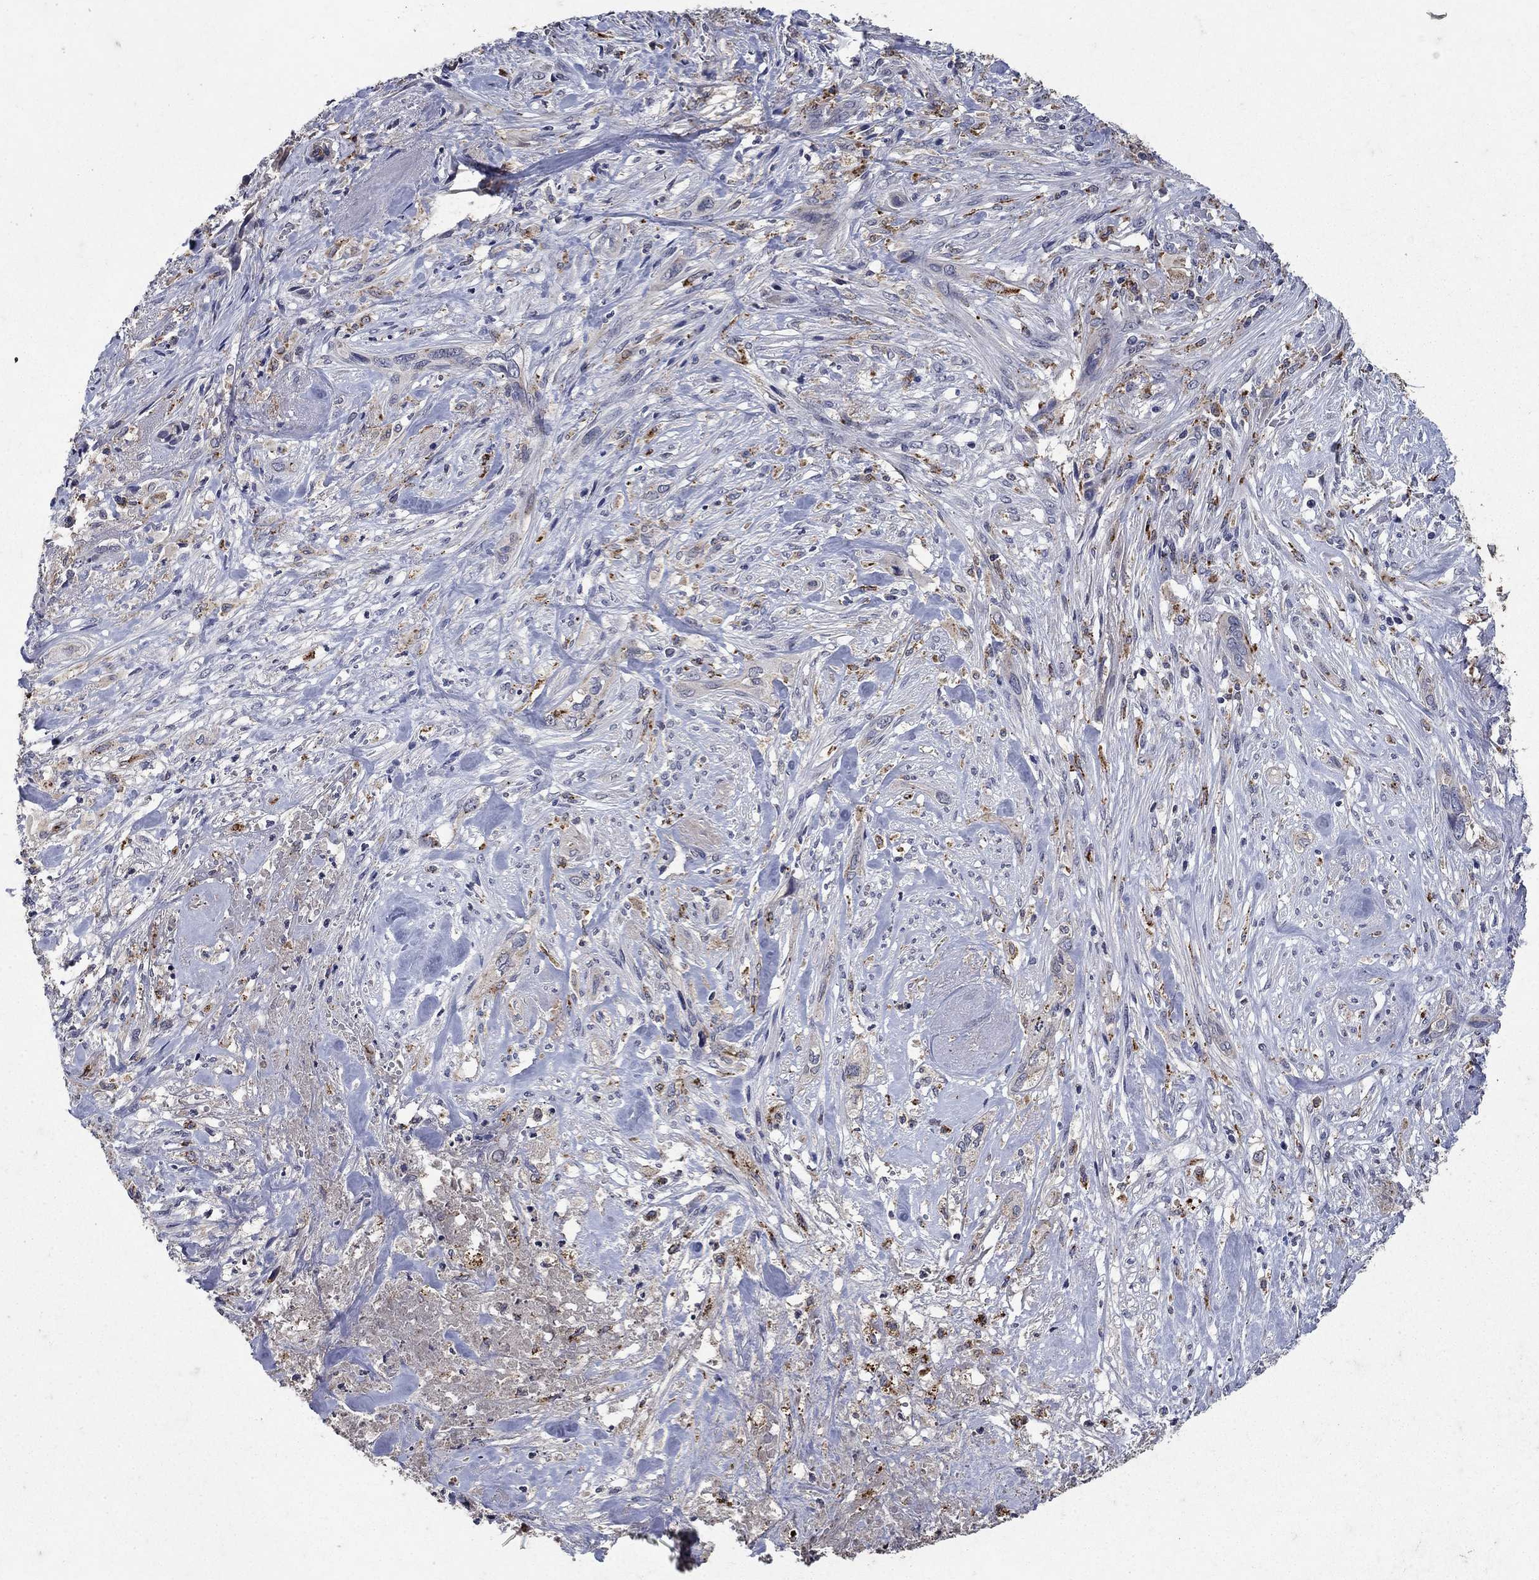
{"staining": {"intensity": "negative", "quantity": "none", "location": "none"}, "tissue": "cervical cancer", "cell_type": "Tumor cells", "image_type": "cancer", "snomed": [{"axis": "morphology", "description": "Squamous cell carcinoma, NOS"}, {"axis": "topography", "description": "Cervix"}], "caption": "A histopathology image of cervical squamous cell carcinoma stained for a protein demonstrates no brown staining in tumor cells.", "gene": "NPC2", "patient": {"sex": "female", "age": 57}}